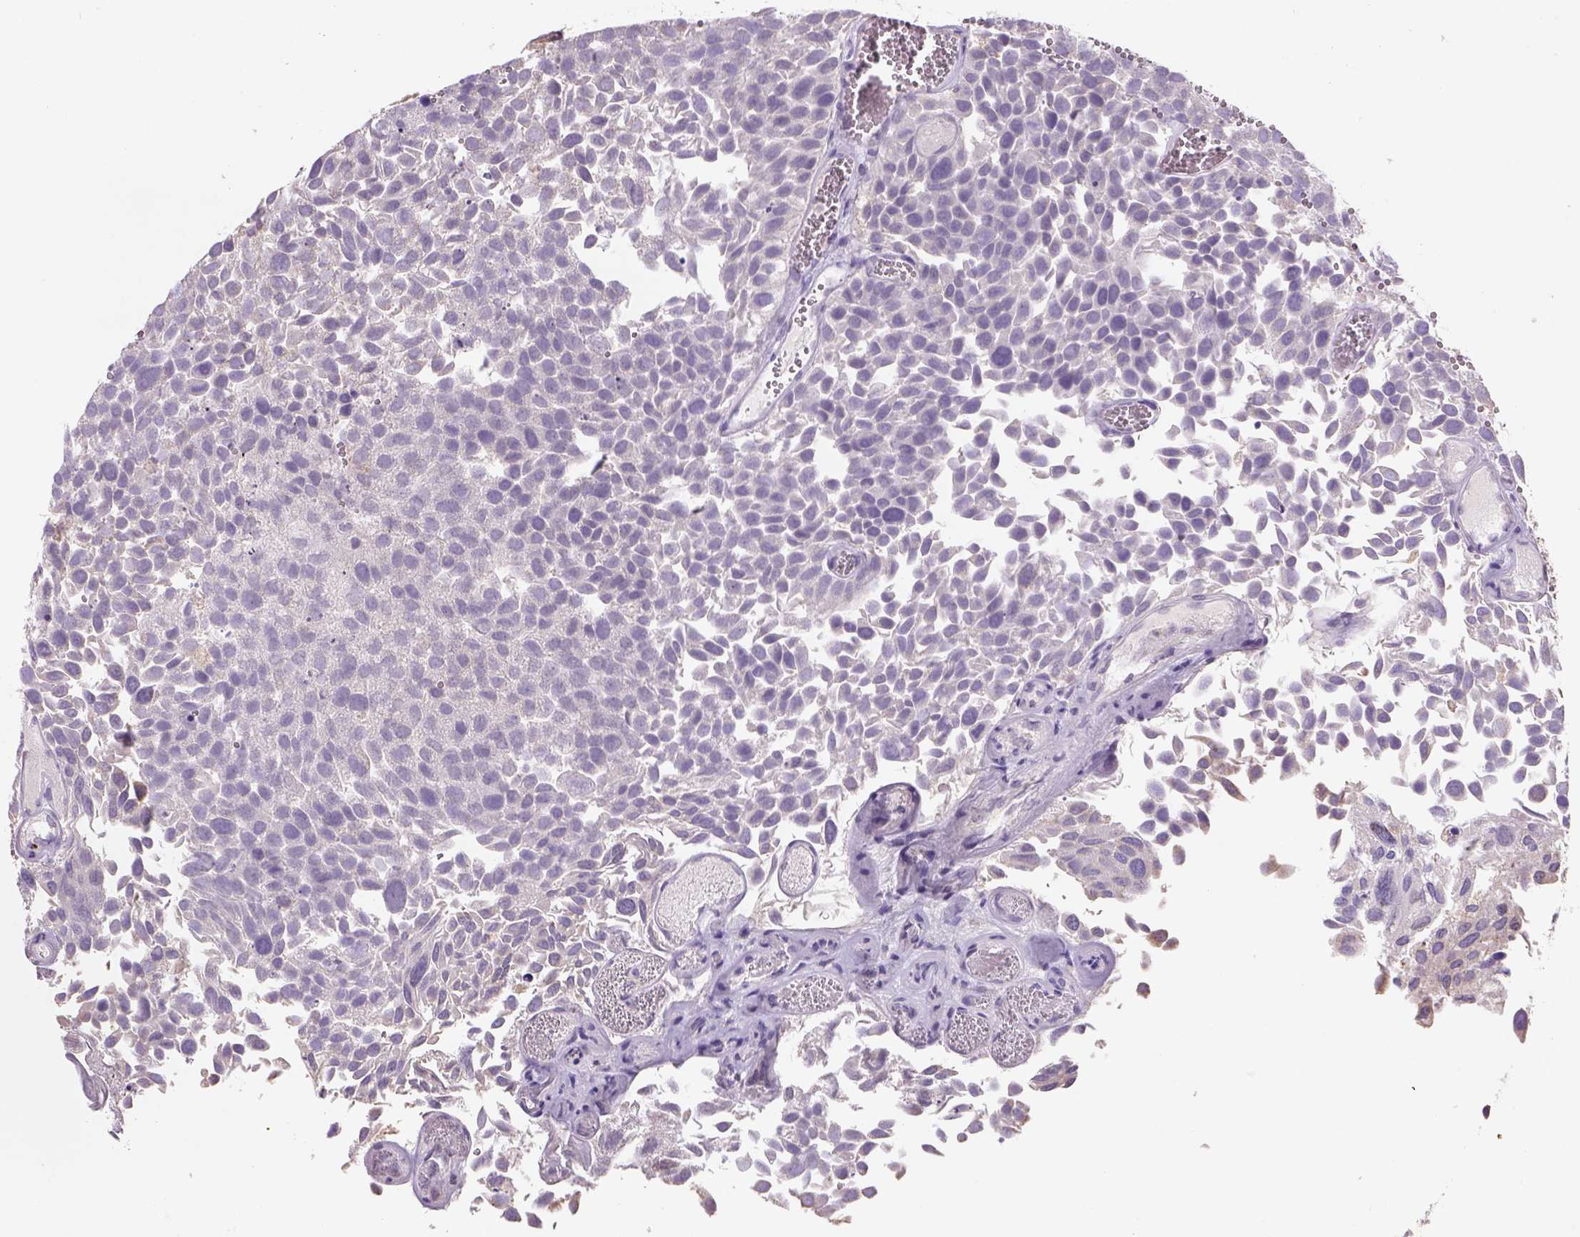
{"staining": {"intensity": "negative", "quantity": "none", "location": "none"}, "tissue": "urothelial cancer", "cell_type": "Tumor cells", "image_type": "cancer", "snomed": [{"axis": "morphology", "description": "Urothelial carcinoma, Low grade"}, {"axis": "topography", "description": "Urinary bladder"}], "caption": "Histopathology image shows no significant protein expression in tumor cells of low-grade urothelial carcinoma.", "gene": "NAALAD2", "patient": {"sex": "female", "age": 69}}